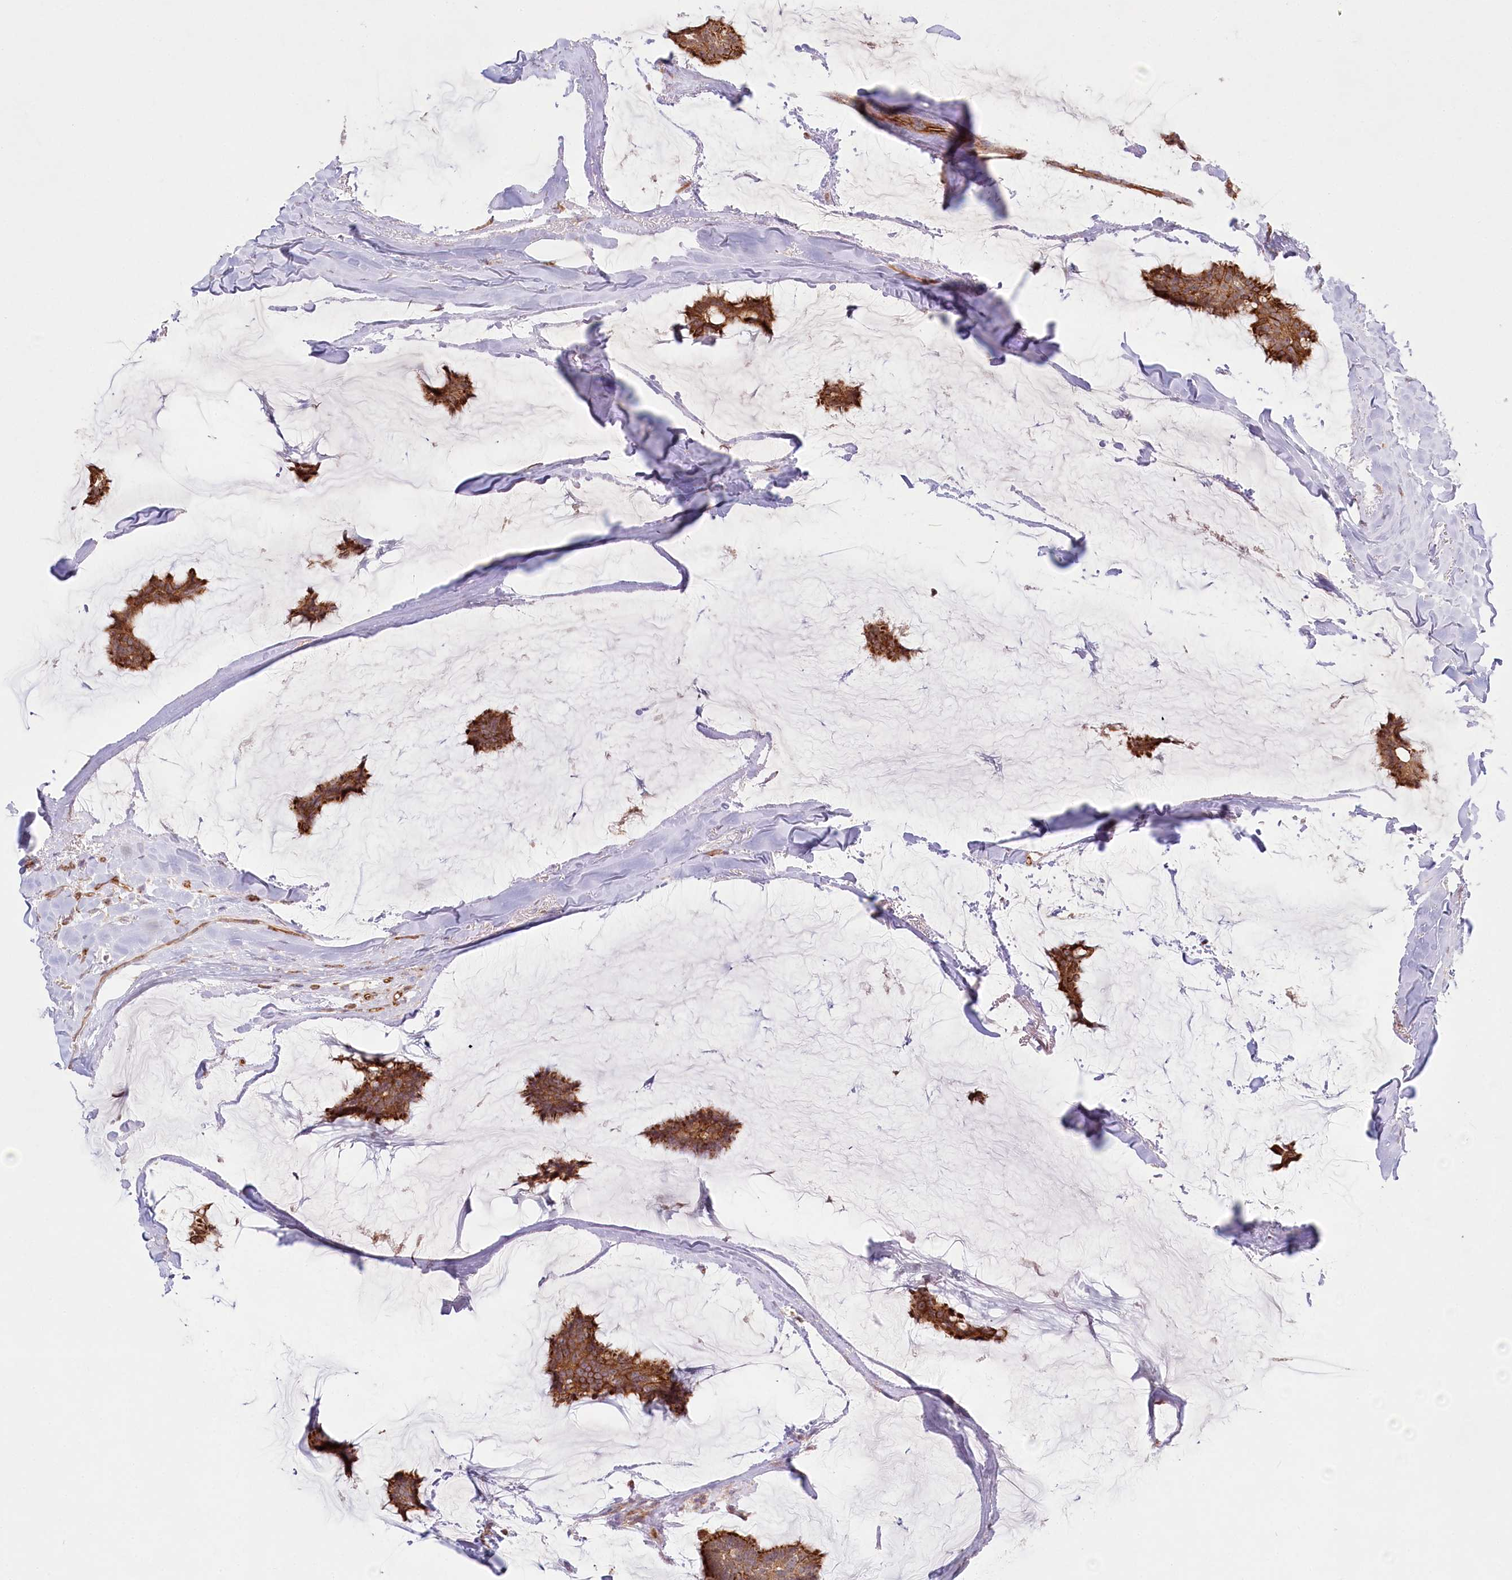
{"staining": {"intensity": "moderate", "quantity": ">75%", "location": "cytoplasmic/membranous"}, "tissue": "breast cancer", "cell_type": "Tumor cells", "image_type": "cancer", "snomed": [{"axis": "morphology", "description": "Duct carcinoma"}, {"axis": "topography", "description": "Breast"}], "caption": "Human breast cancer (invasive ductal carcinoma) stained with a brown dye shows moderate cytoplasmic/membranous positive expression in about >75% of tumor cells.", "gene": "COMMD3", "patient": {"sex": "female", "age": 93}}